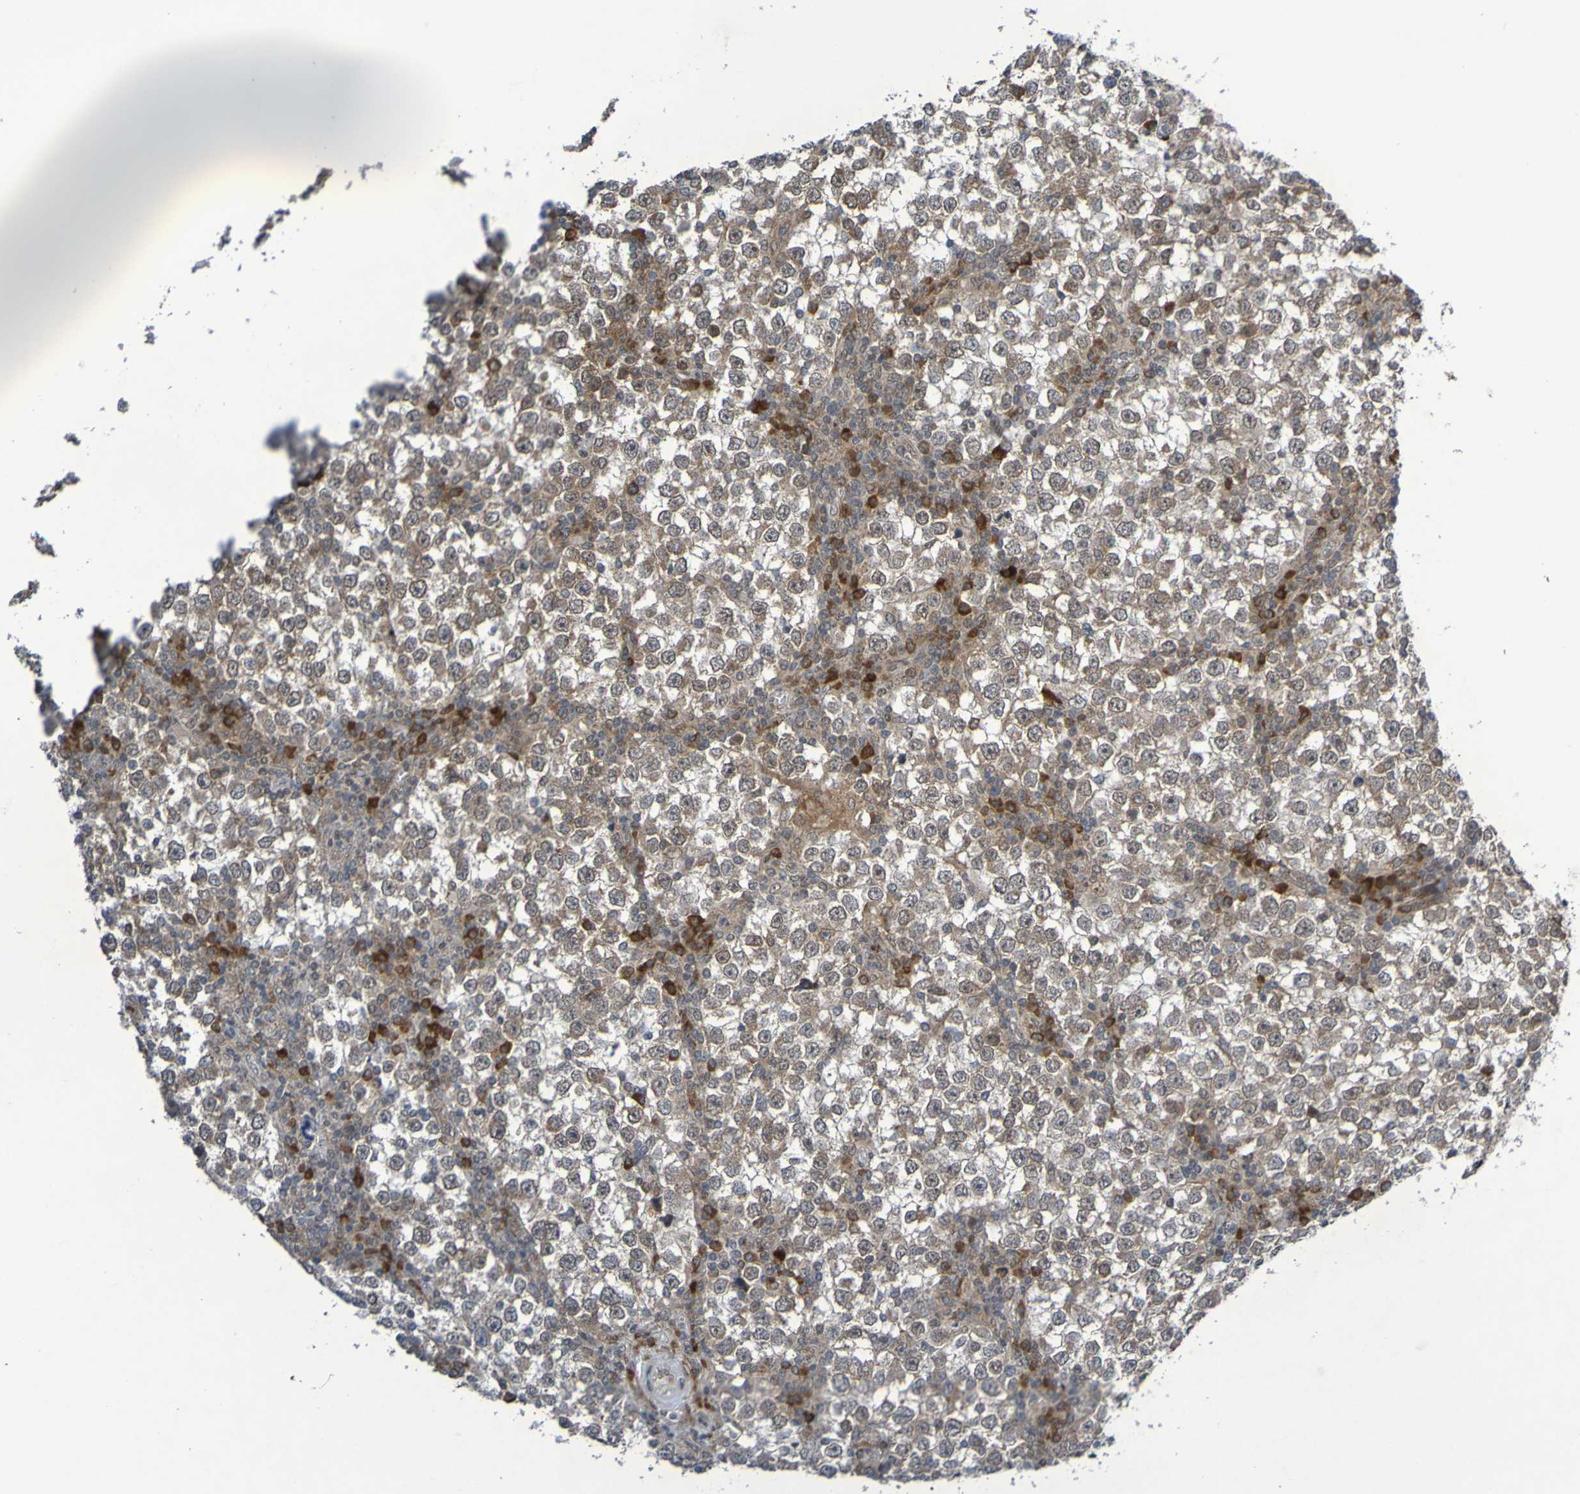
{"staining": {"intensity": "negative", "quantity": "none", "location": "none"}, "tissue": "testis cancer", "cell_type": "Tumor cells", "image_type": "cancer", "snomed": [{"axis": "morphology", "description": "Seminoma, NOS"}, {"axis": "topography", "description": "Testis"}], "caption": "Immunohistochemical staining of human testis seminoma demonstrates no significant expression in tumor cells.", "gene": "ITLN1", "patient": {"sex": "male", "age": 65}}